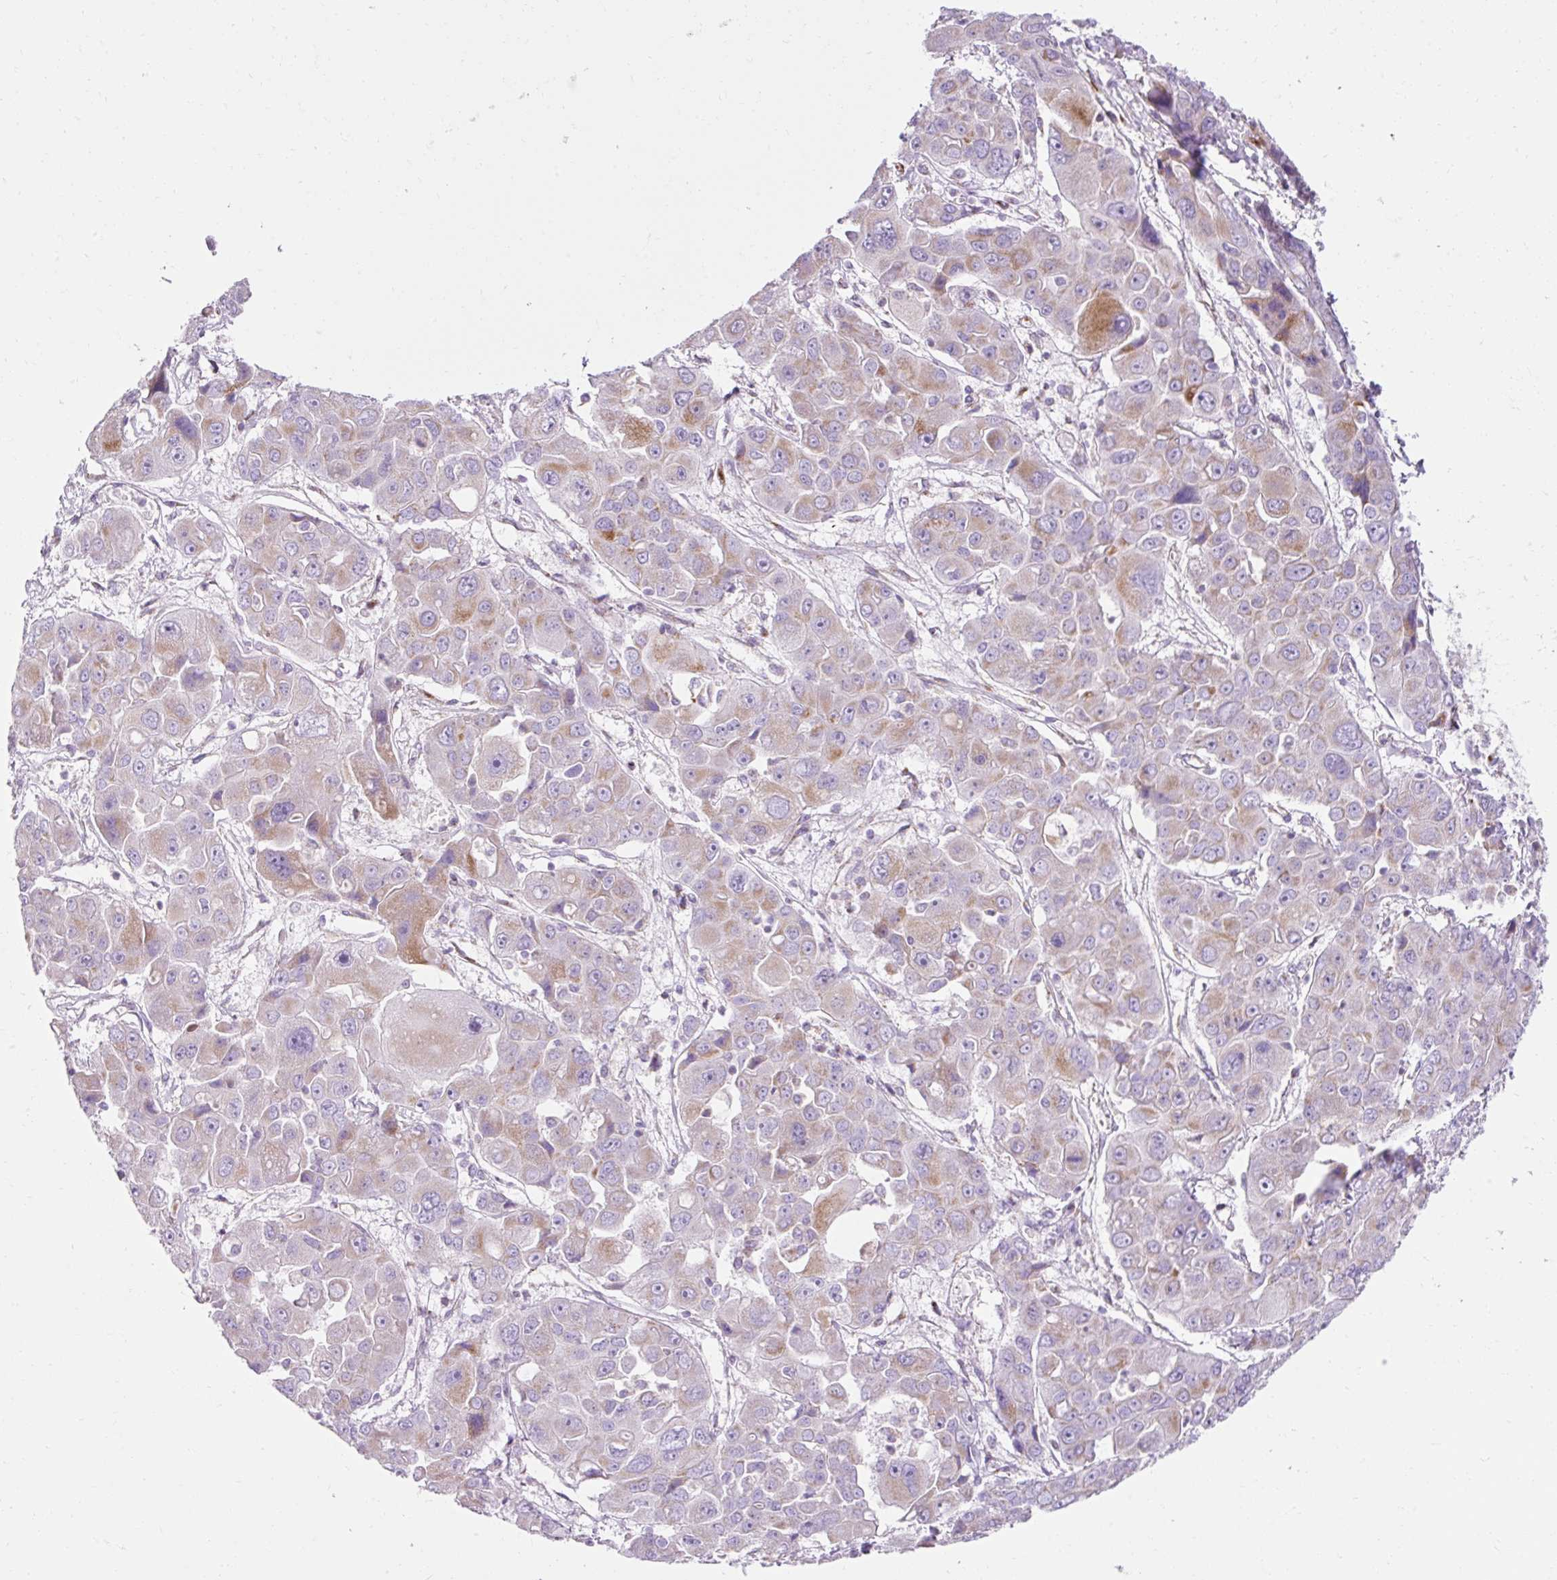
{"staining": {"intensity": "weak", "quantity": "25%-75%", "location": "cytoplasmic/membranous"}, "tissue": "liver cancer", "cell_type": "Tumor cells", "image_type": "cancer", "snomed": [{"axis": "morphology", "description": "Cholangiocarcinoma"}, {"axis": "topography", "description": "Liver"}], "caption": "The immunohistochemical stain shows weak cytoplasmic/membranous expression in tumor cells of cholangiocarcinoma (liver) tissue.", "gene": "PLPP2", "patient": {"sex": "male", "age": 67}}